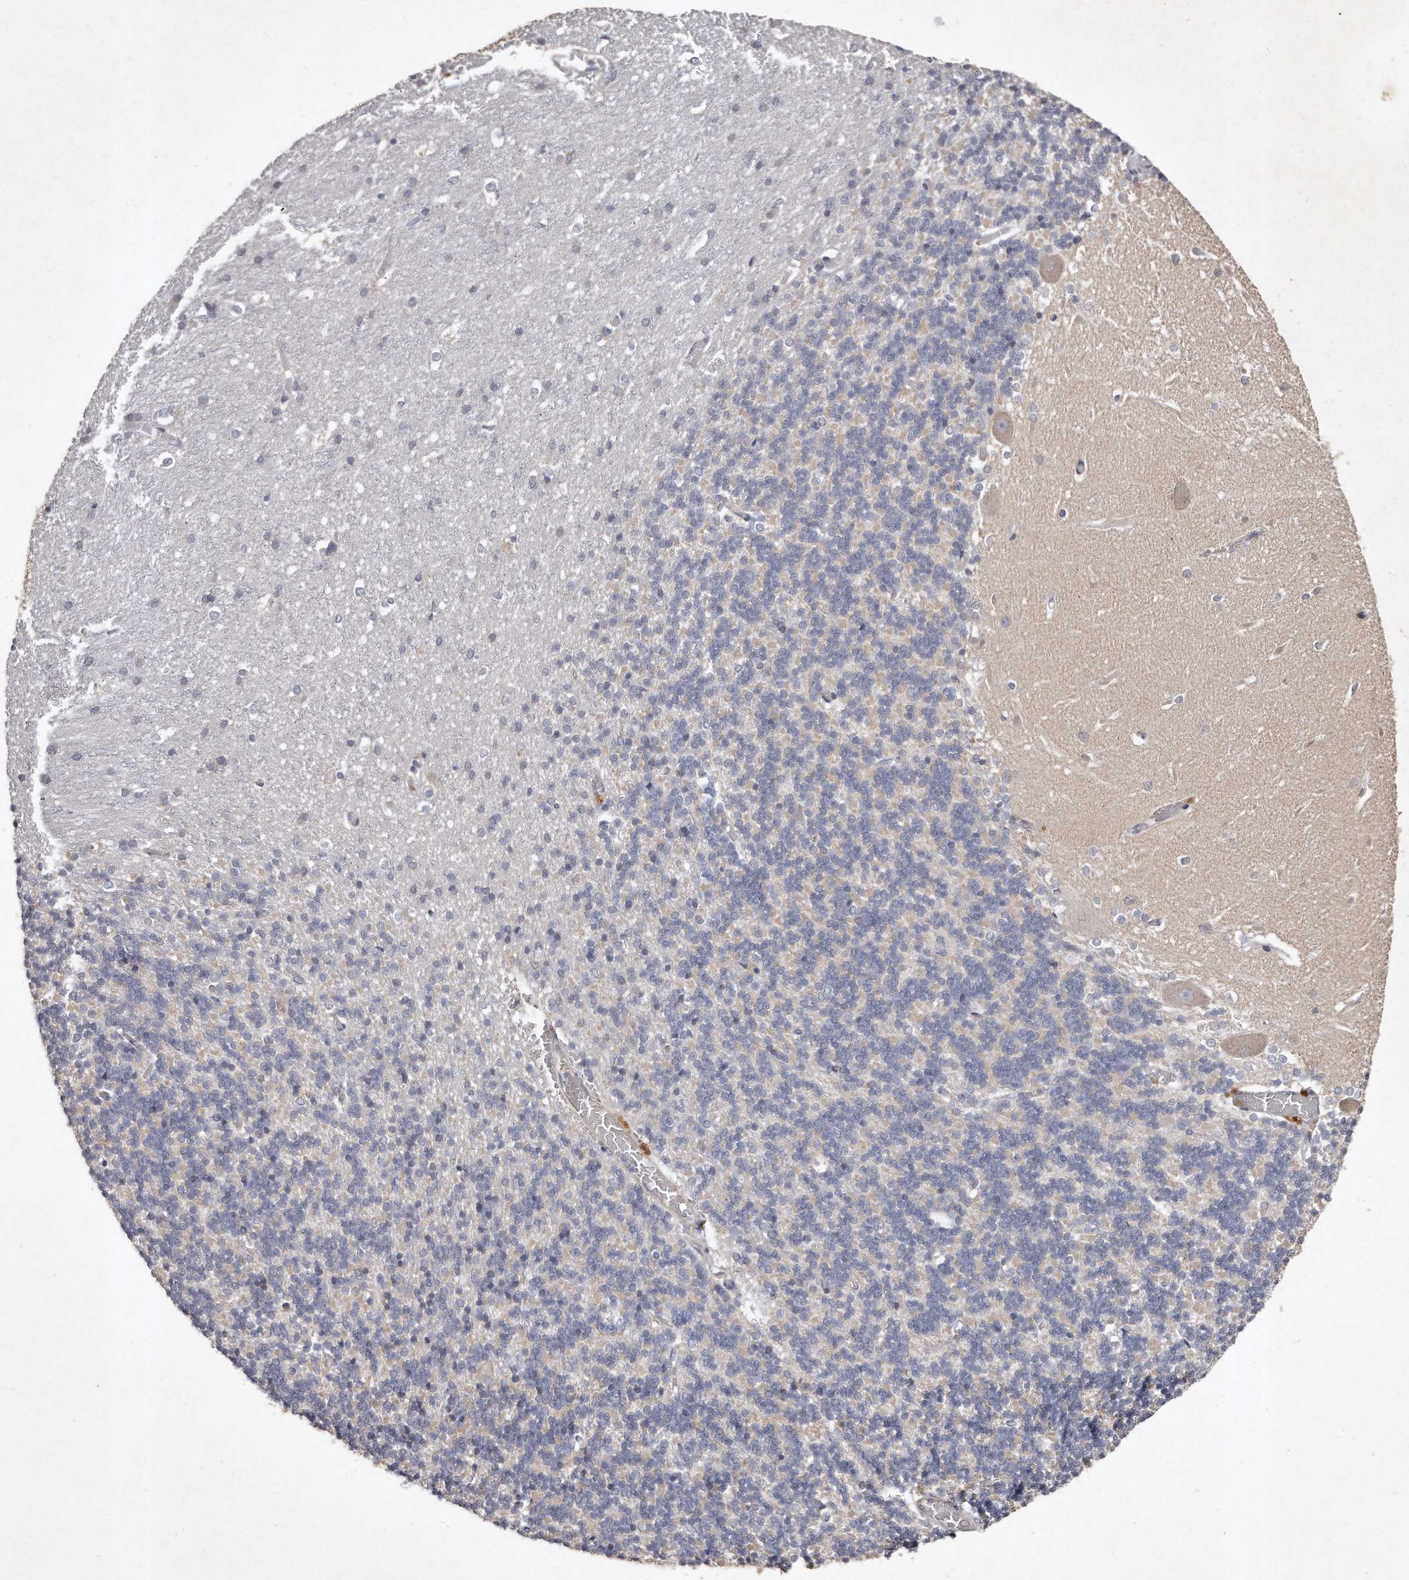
{"staining": {"intensity": "negative", "quantity": "none", "location": "none"}, "tissue": "cerebellum", "cell_type": "Cells in granular layer", "image_type": "normal", "snomed": [{"axis": "morphology", "description": "Normal tissue, NOS"}, {"axis": "topography", "description": "Cerebellum"}], "caption": "Histopathology image shows no significant protein positivity in cells in granular layer of unremarkable cerebellum.", "gene": "TECR", "patient": {"sex": "male", "age": 37}}